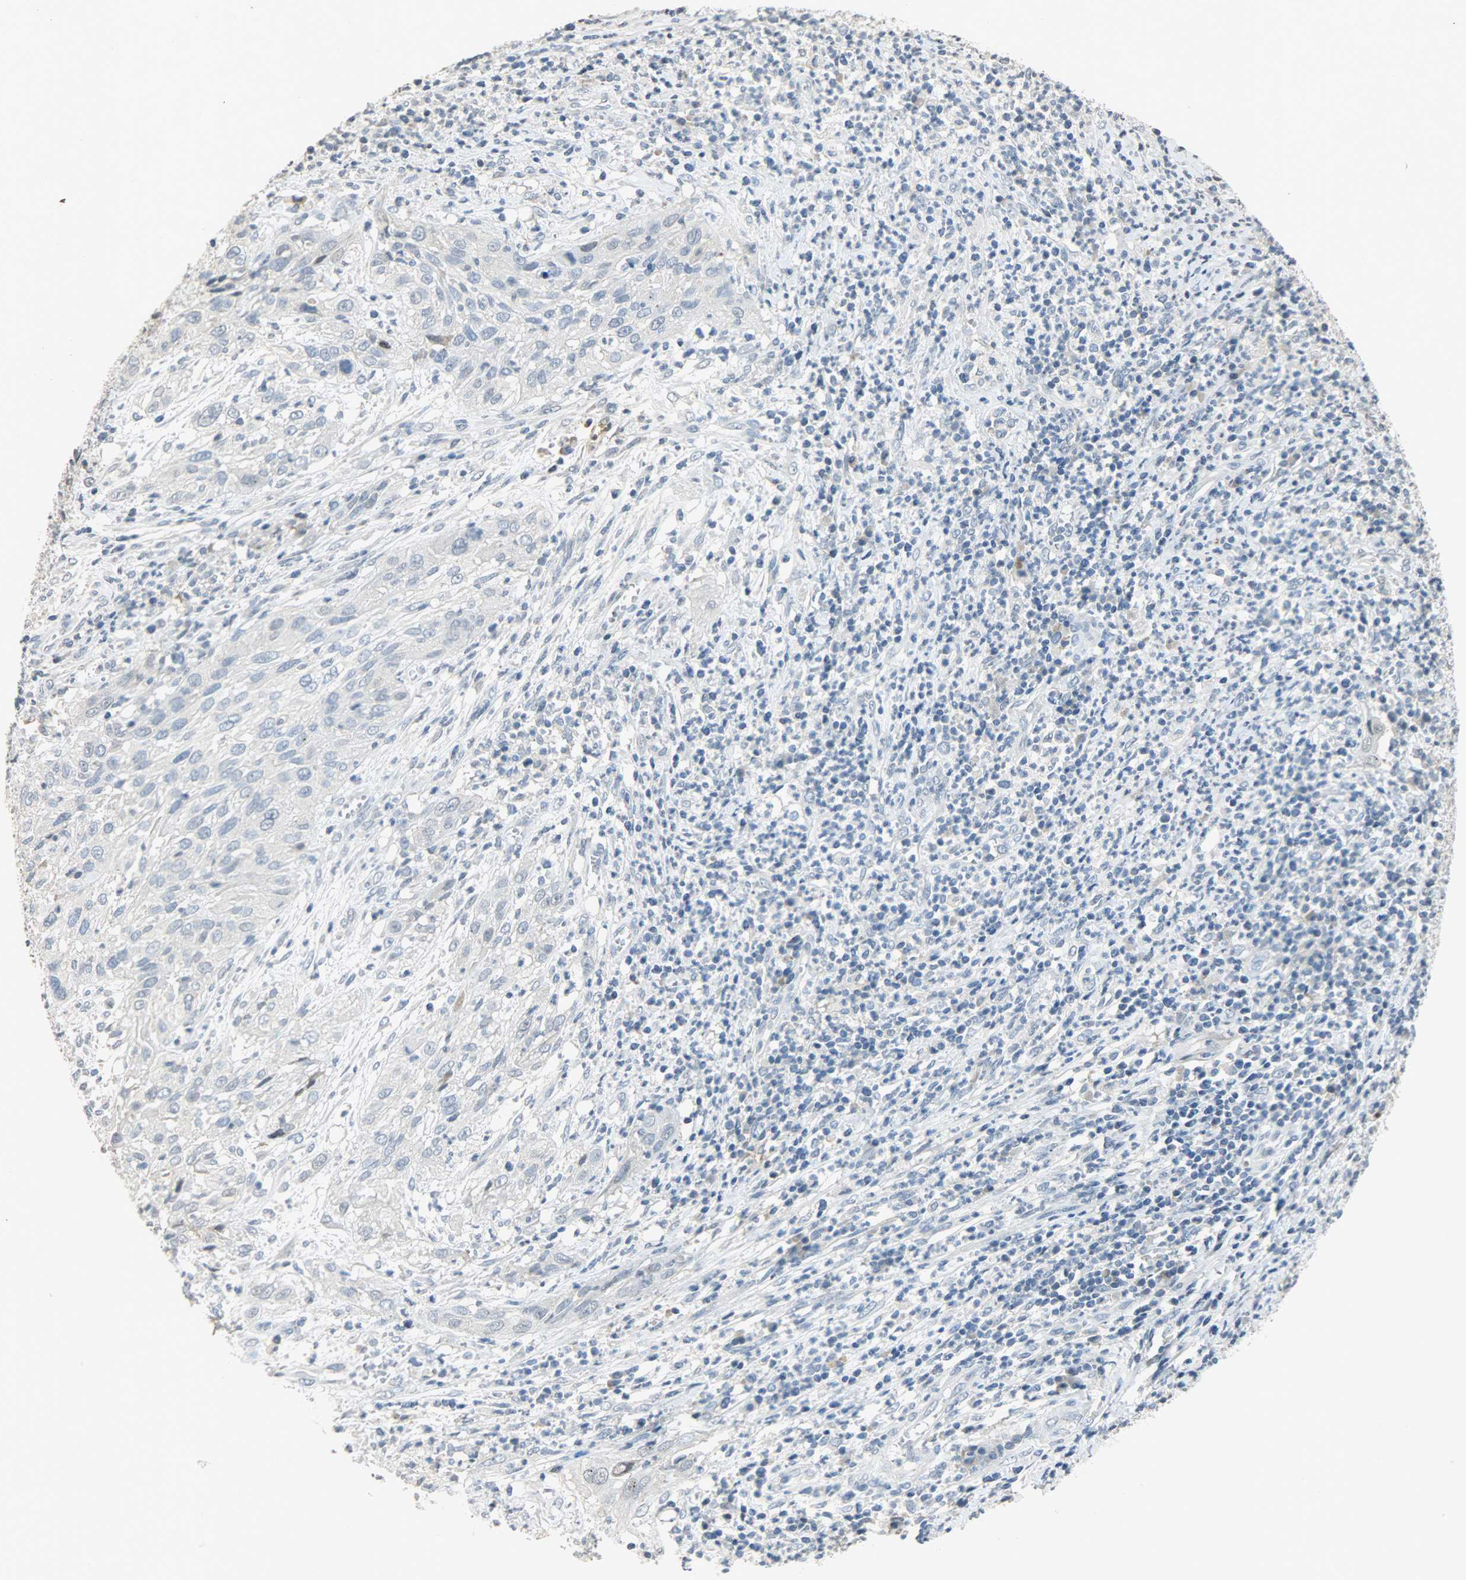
{"staining": {"intensity": "negative", "quantity": "none", "location": "none"}, "tissue": "cervical cancer", "cell_type": "Tumor cells", "image_type": "cancer", "snomed": [{"axis": "morphology", "description": "Squamous cell carcinoma, NOS"}, {"axis": "topography", "description": "Cervix"}], "caption": "Cervical cancer was stained to show a protein in brown. There is no significant positivity in tumor cells.", "gene": "DNAJB6", "patient": {"sex": "female", "age": 32}}